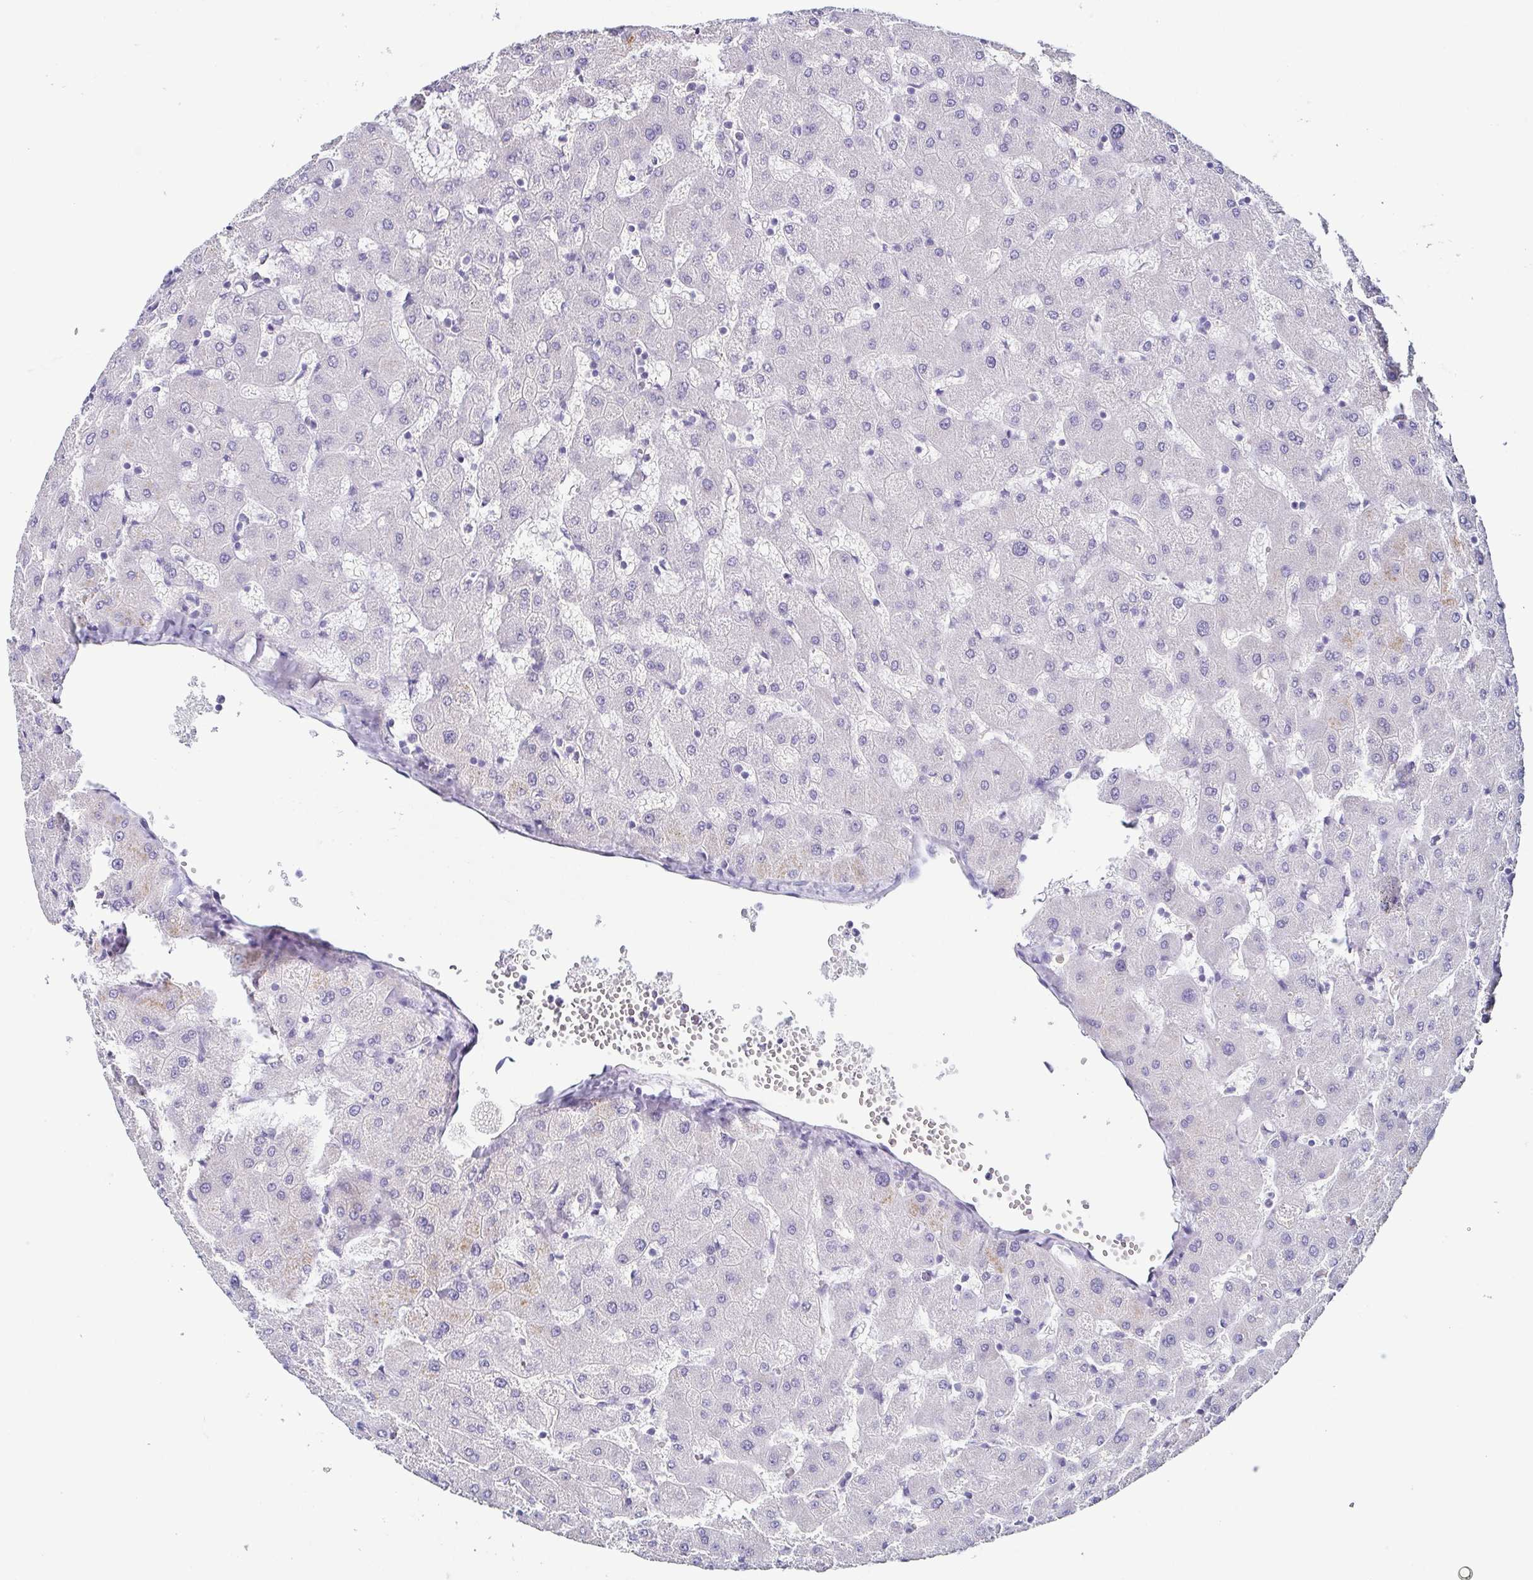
{"staining": {"intensity": "negative", "quantity": "none", "location": "none"}, "tissue": "liver", "cell_type": "Cholangiocytes", "image_type": "normal", "snomed": [{"axis": "morphology", "description": "Normal tissue, NOS"}, {"axis": "topography", "description": "Liver"}], "caption": "Protein analysis of benign liver demonstrates no significant staining in cholangiocytes.", "gene": "TP73", "patient": {"sex": "female", "age": 63}}